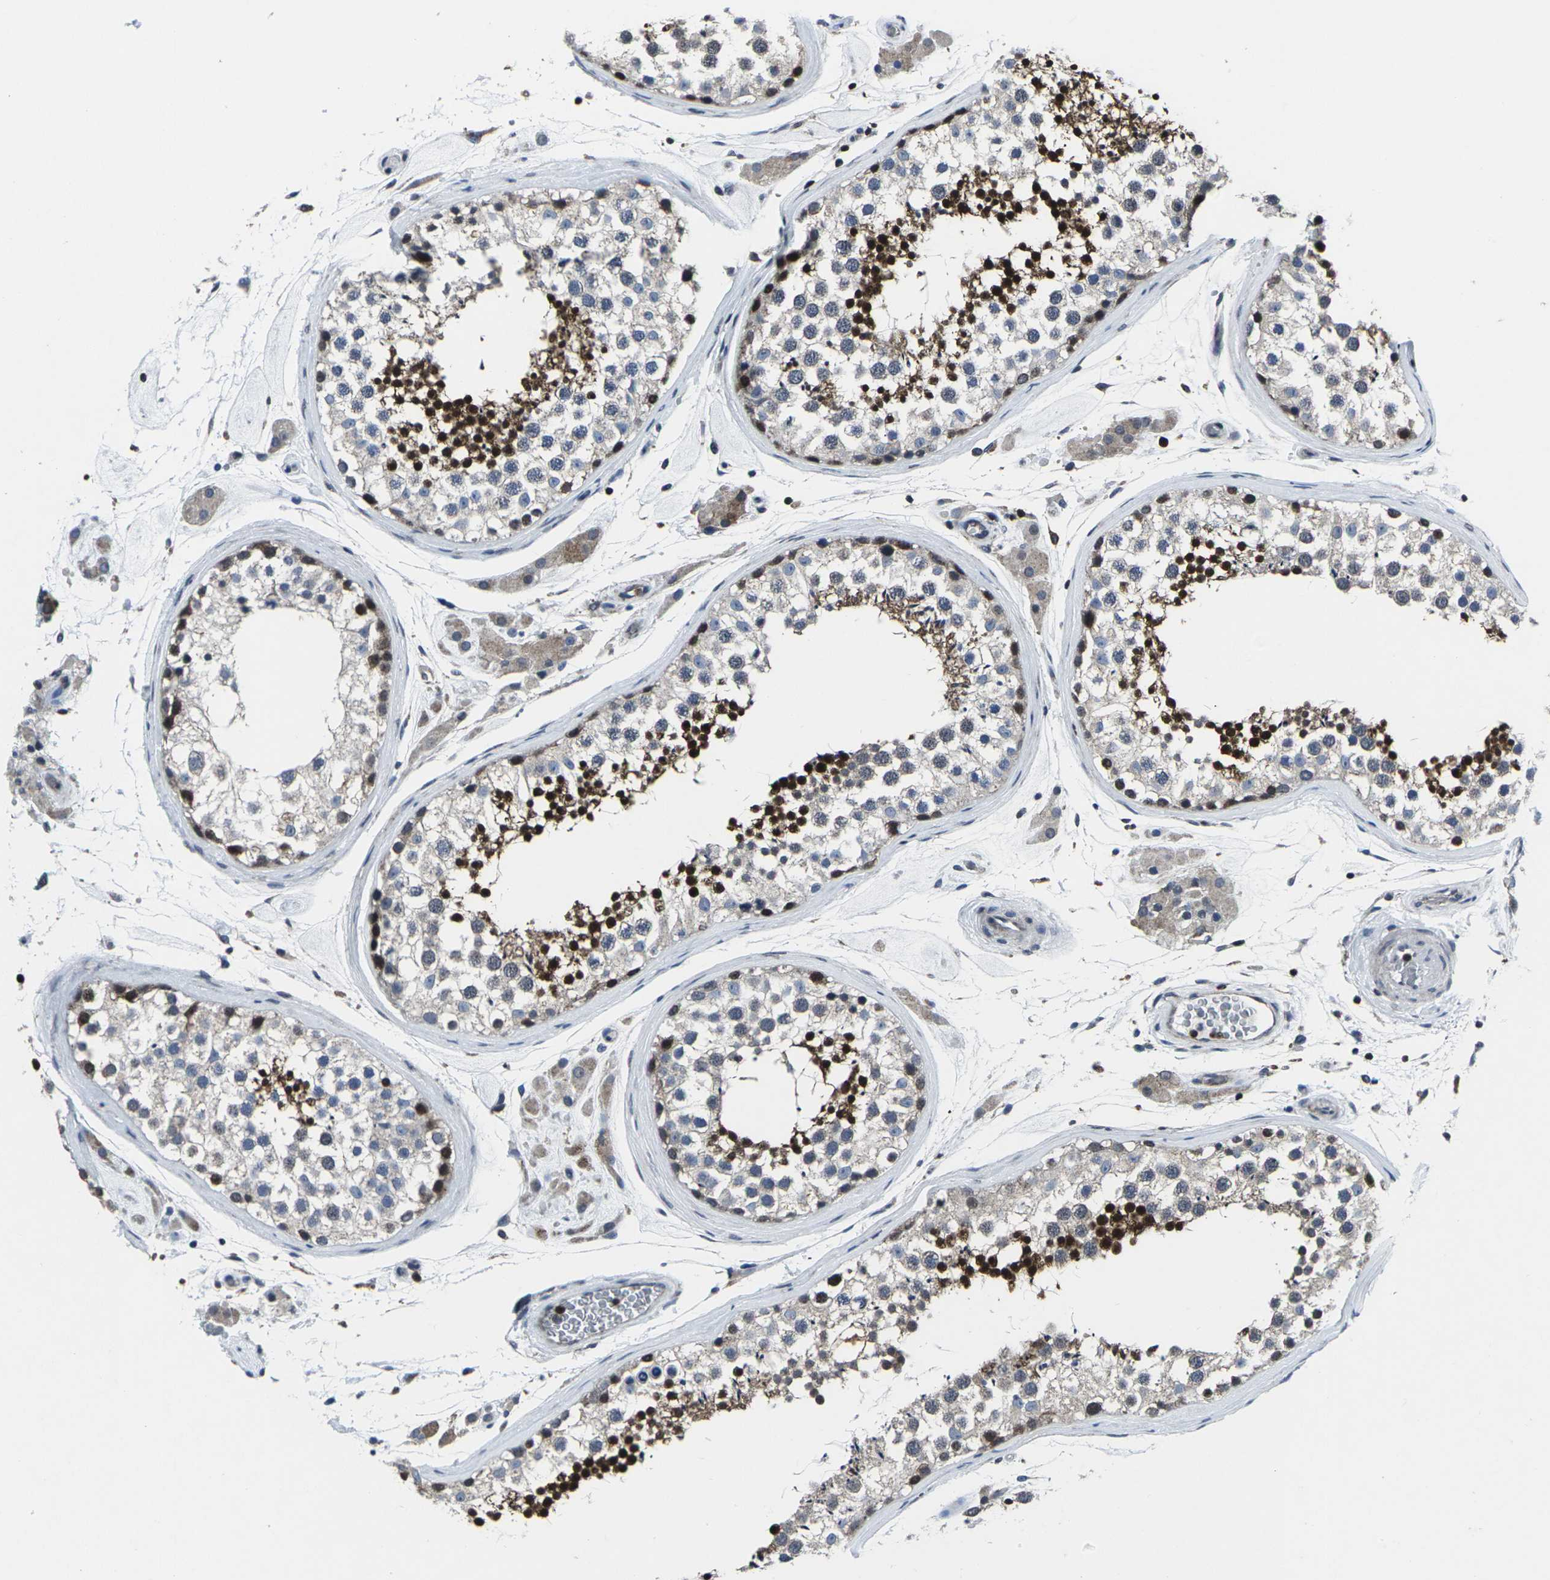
{"staining": {"intensity": "strong", "quantity": "<25%", "location": "nuclear"}, "tissue": "testis", "cell_type": "Cells in seminiferous ducts", "image_type": "normal", "snomed": [{"axis": "morphology", "description": "Normal tissue, NOS"}, {"axis": "topography", "description": "Testis"}], "caption": "A micrograph of testis stained for a protein shows strong nuclear brown staining in cells in seminiferous ducts.", "gene": "STAT4", "patient": {"sex": "male", "age": 46}}